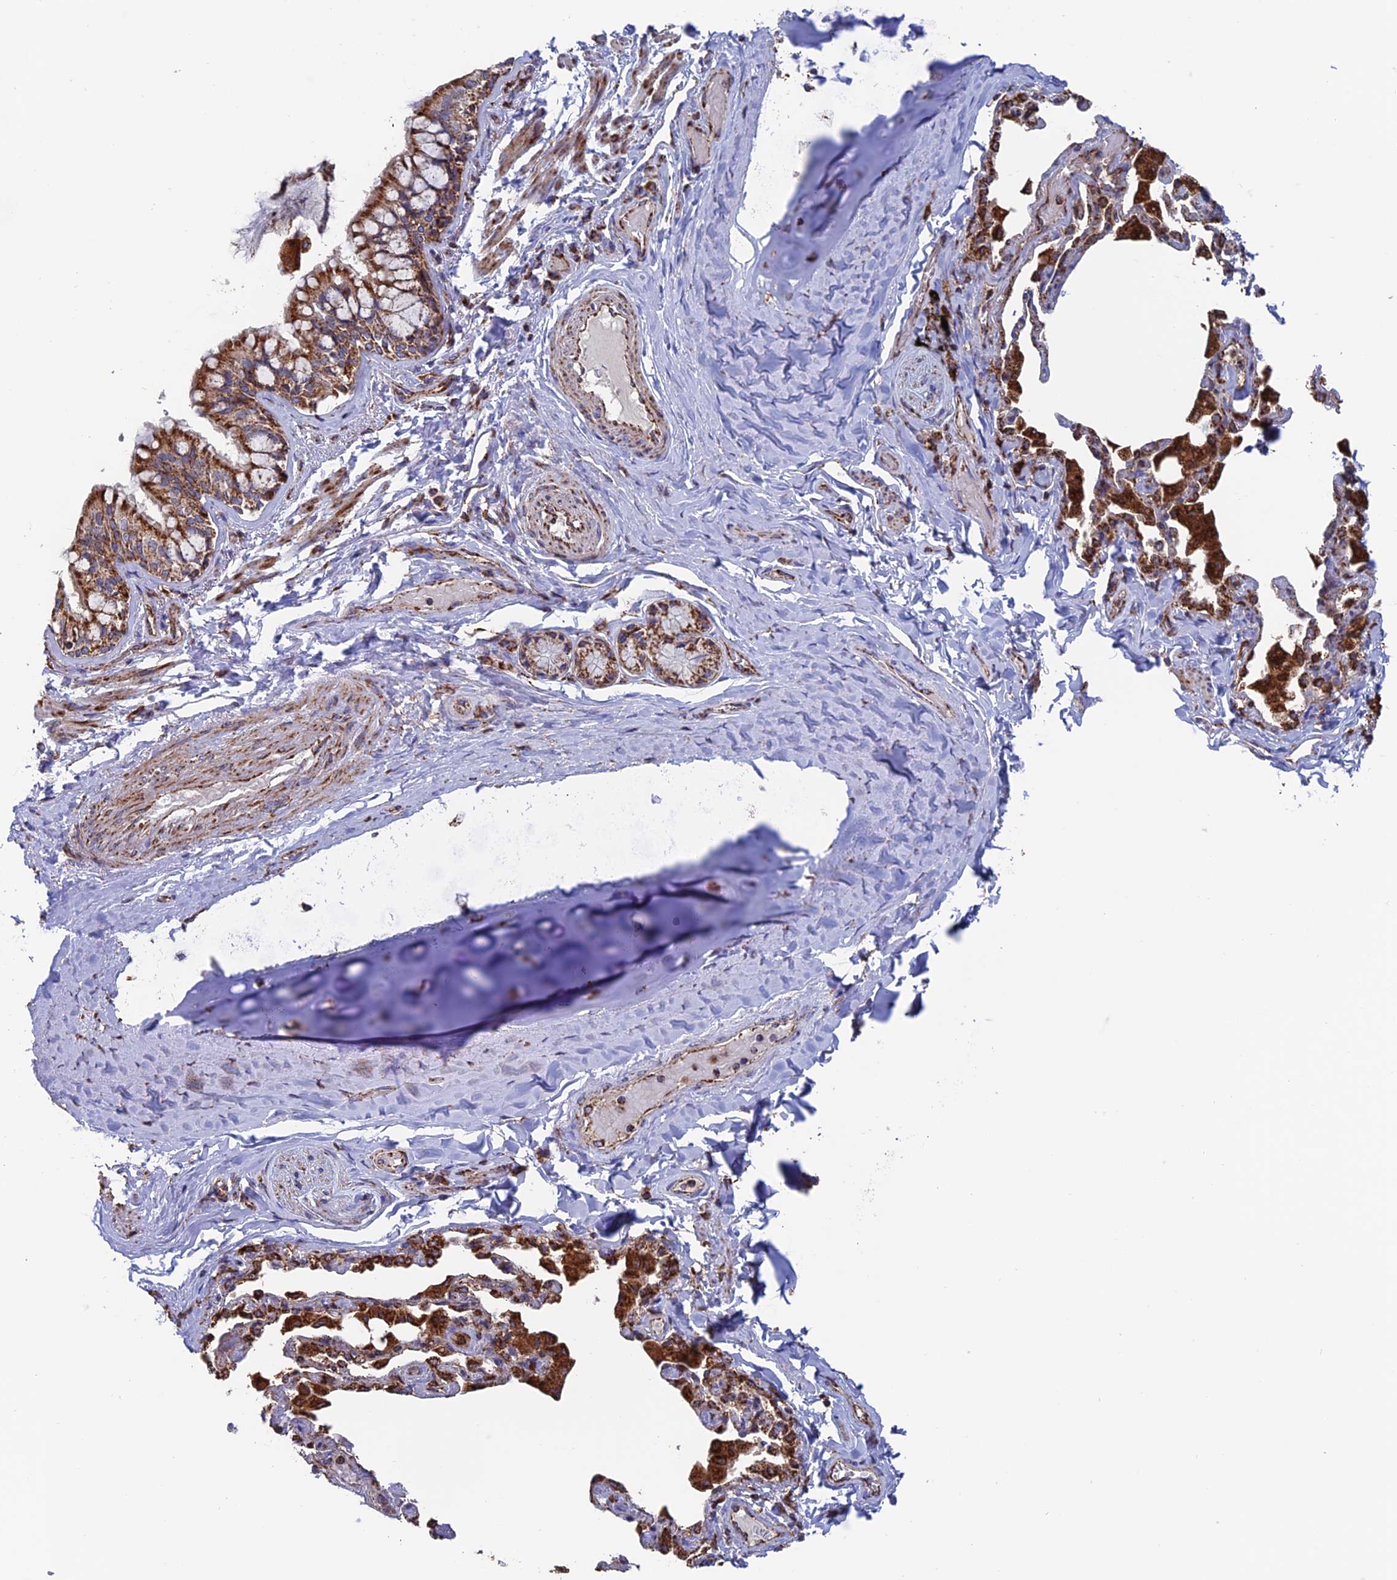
{"staining": {"intensity": "strong", "quantity": ">75%", "location": "cytoplasmic/membranous"}, "tissue": "bronchus", "cell_type": "Respiratory epithelial cells", "image_type": "normal", "snomed": [{"axis": "morphology", "description": "Normal tissue, NOS"}, {"axis": "morphology", "description": "Inflammation, NOS"}, {"axis": "topography", "description": "Bronchus"}, {"axis": "topography", "description": "Lung"}], "caption": "High-power microscopy captured an IHC photomicrograph of unremarkable bronchus, revealing strong cytoplasmic/membranous staining in approximately >75% of respiratory epithelial cells. The staining is performed using DAB (3,3'-diaminobenzidine) brown chromogen to label protein expression. The nuclei are counter-stained blue using hematoxylin.", "gene": "DTYMK", "patient": {"sex": "female", "age": 46}}